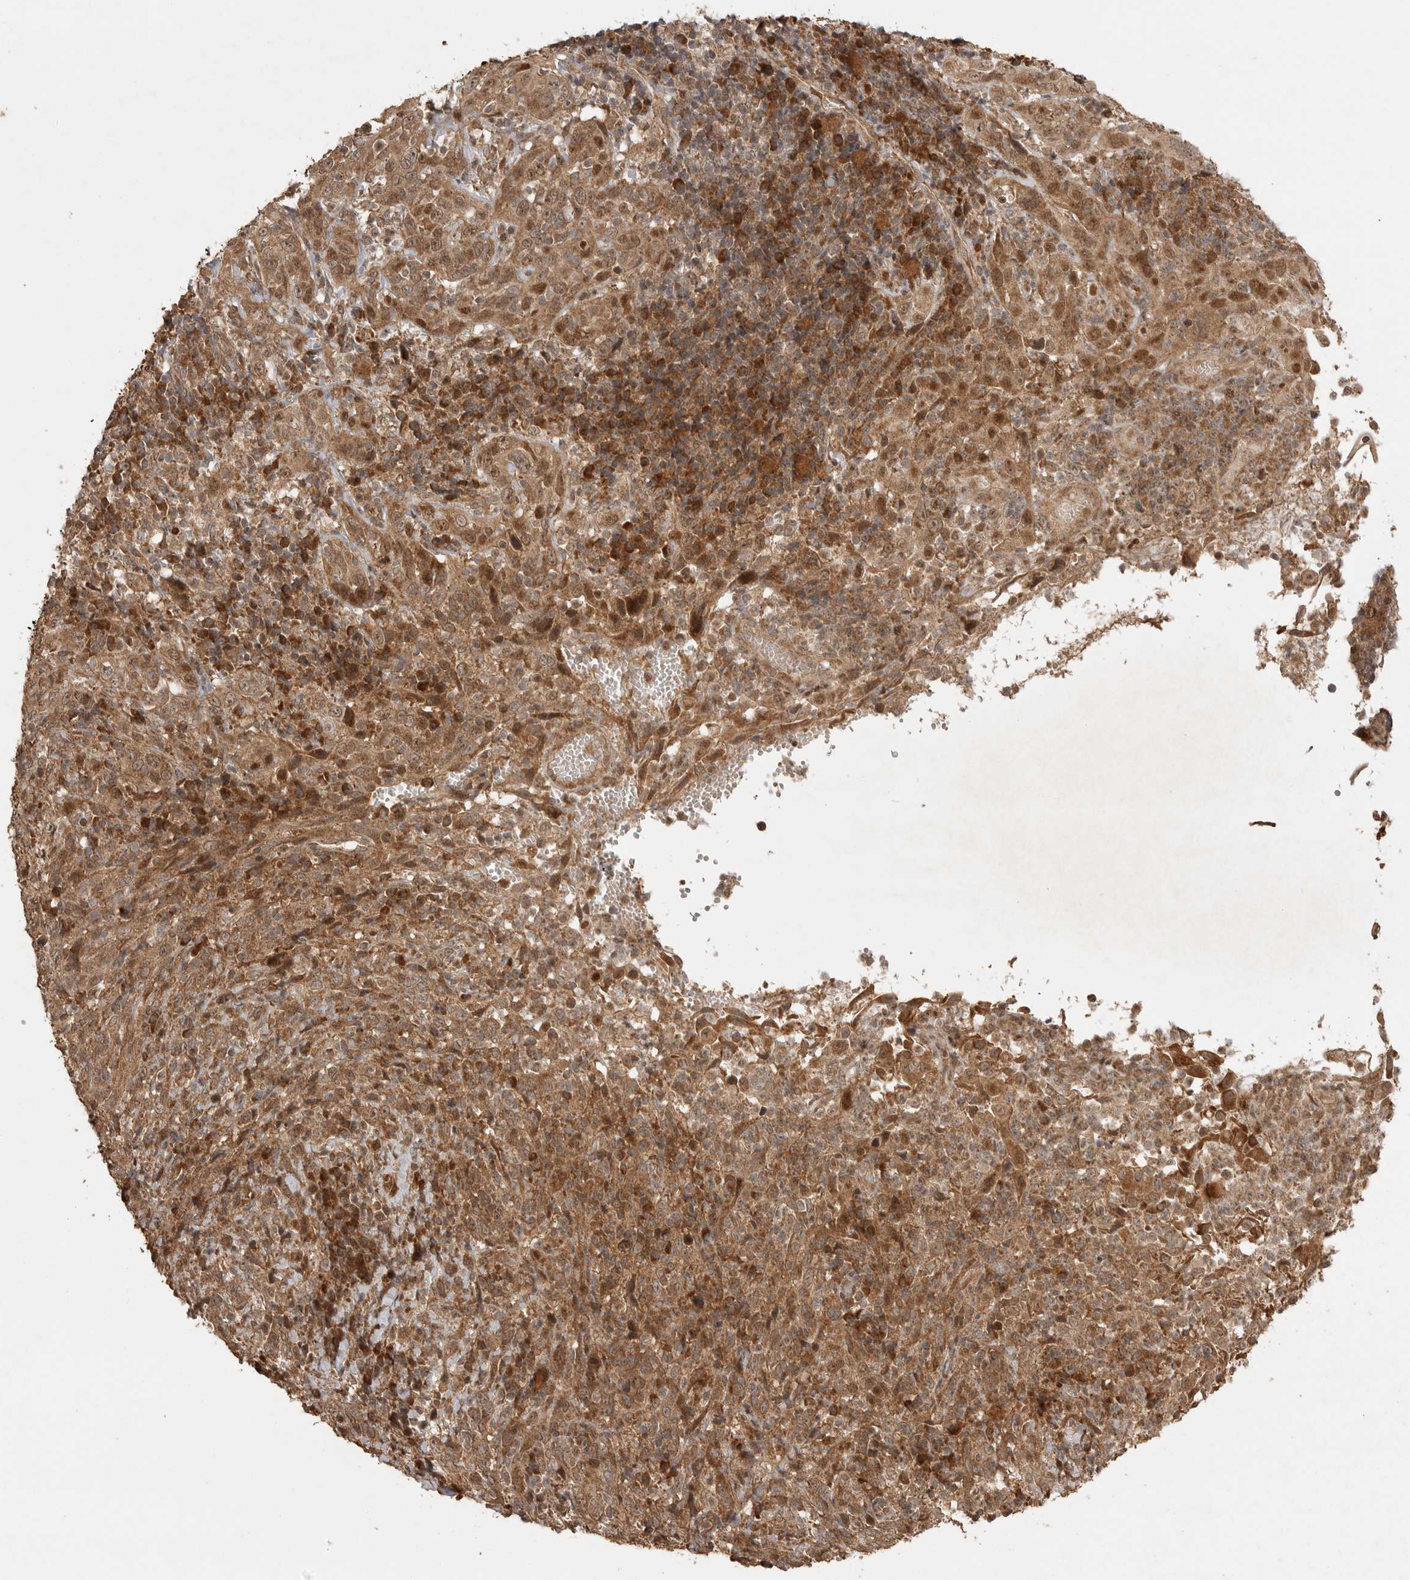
{"staining": {"intensity": "moderate", "quantity": ">75%", "location": "cytoplasmic/membranous,nuclear"}, "tissue": "cervical cancer", "cell_type": "Tumor cells", "image_type": "cancer", "snomed": [{"axis": "morphology", "description": "Squamous cell carcinoma, NOS"}, {"axis": "topography", "description": "Cervix"}], "caption": "Brown immunohistochemical staining in cervical cancer (squamous cell carcinoma) reveals moderate cytoplasmic/membranous and nuclear positivity in about >75% of tumor cells. The staining is performed using DAB brown chromogen to label protein expression. The nuclei are counter-stained blue using hematoxylin.", "gene": "BOC", "patient": {"sex": "female", "age": 46}}